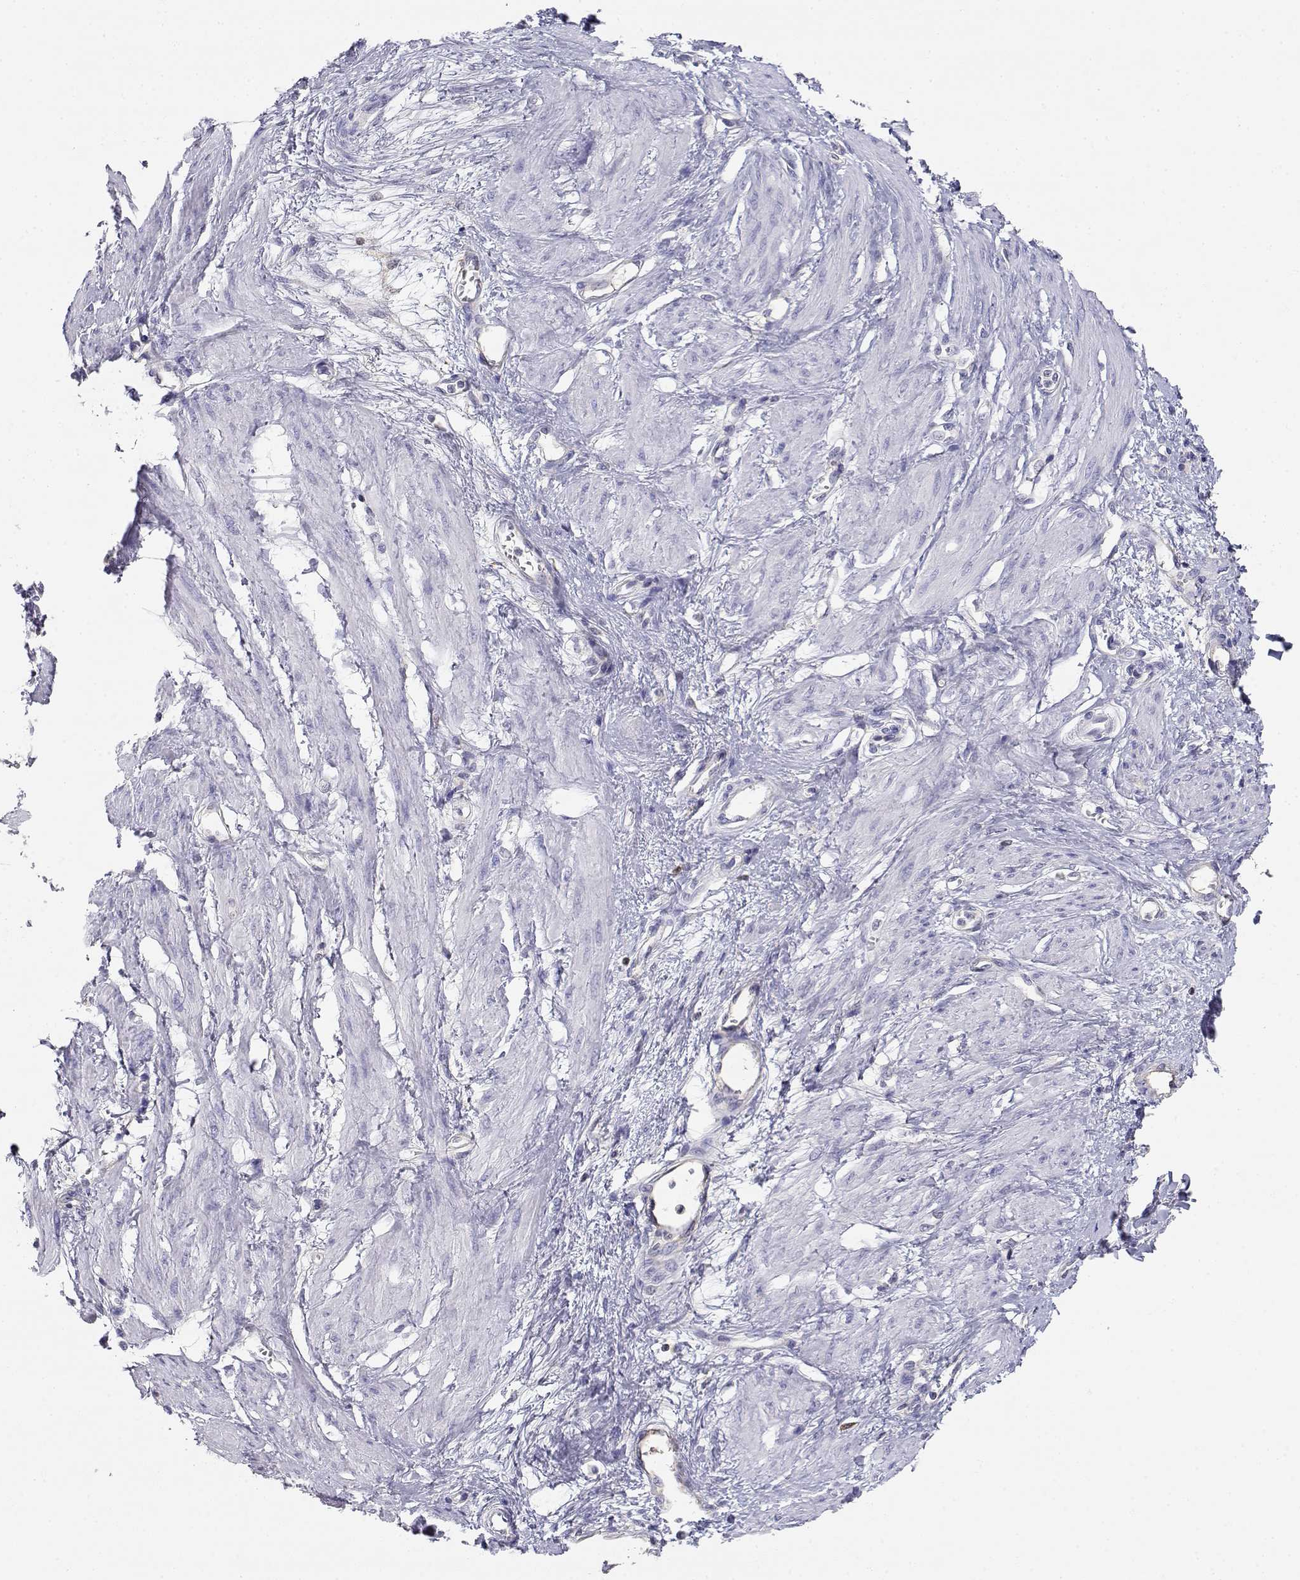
{"staining": {"intensity": "negative", "quantity": "none", "location": "none"}, "tissue": "smooth muscle", "cell_type": "Smooth muscle cells", "image_type": "normal", "snomed": [{"axis": "morphology", "description": "Normal tissue, NOS"}, {"axis": "topography", "description": "Smooth muscle"}, {"axis": "topography", "description": "Uterus"}], "caption": "Smooth muscle was stained to show a protein in brown. There is no significant expression in smooth muscle cells. (DAB immunohistochemistry (IHC) visualized using brightfield microscopy, high magnification).", "gene": "ADA", "patient": {"sex": "female", "age": 39}}